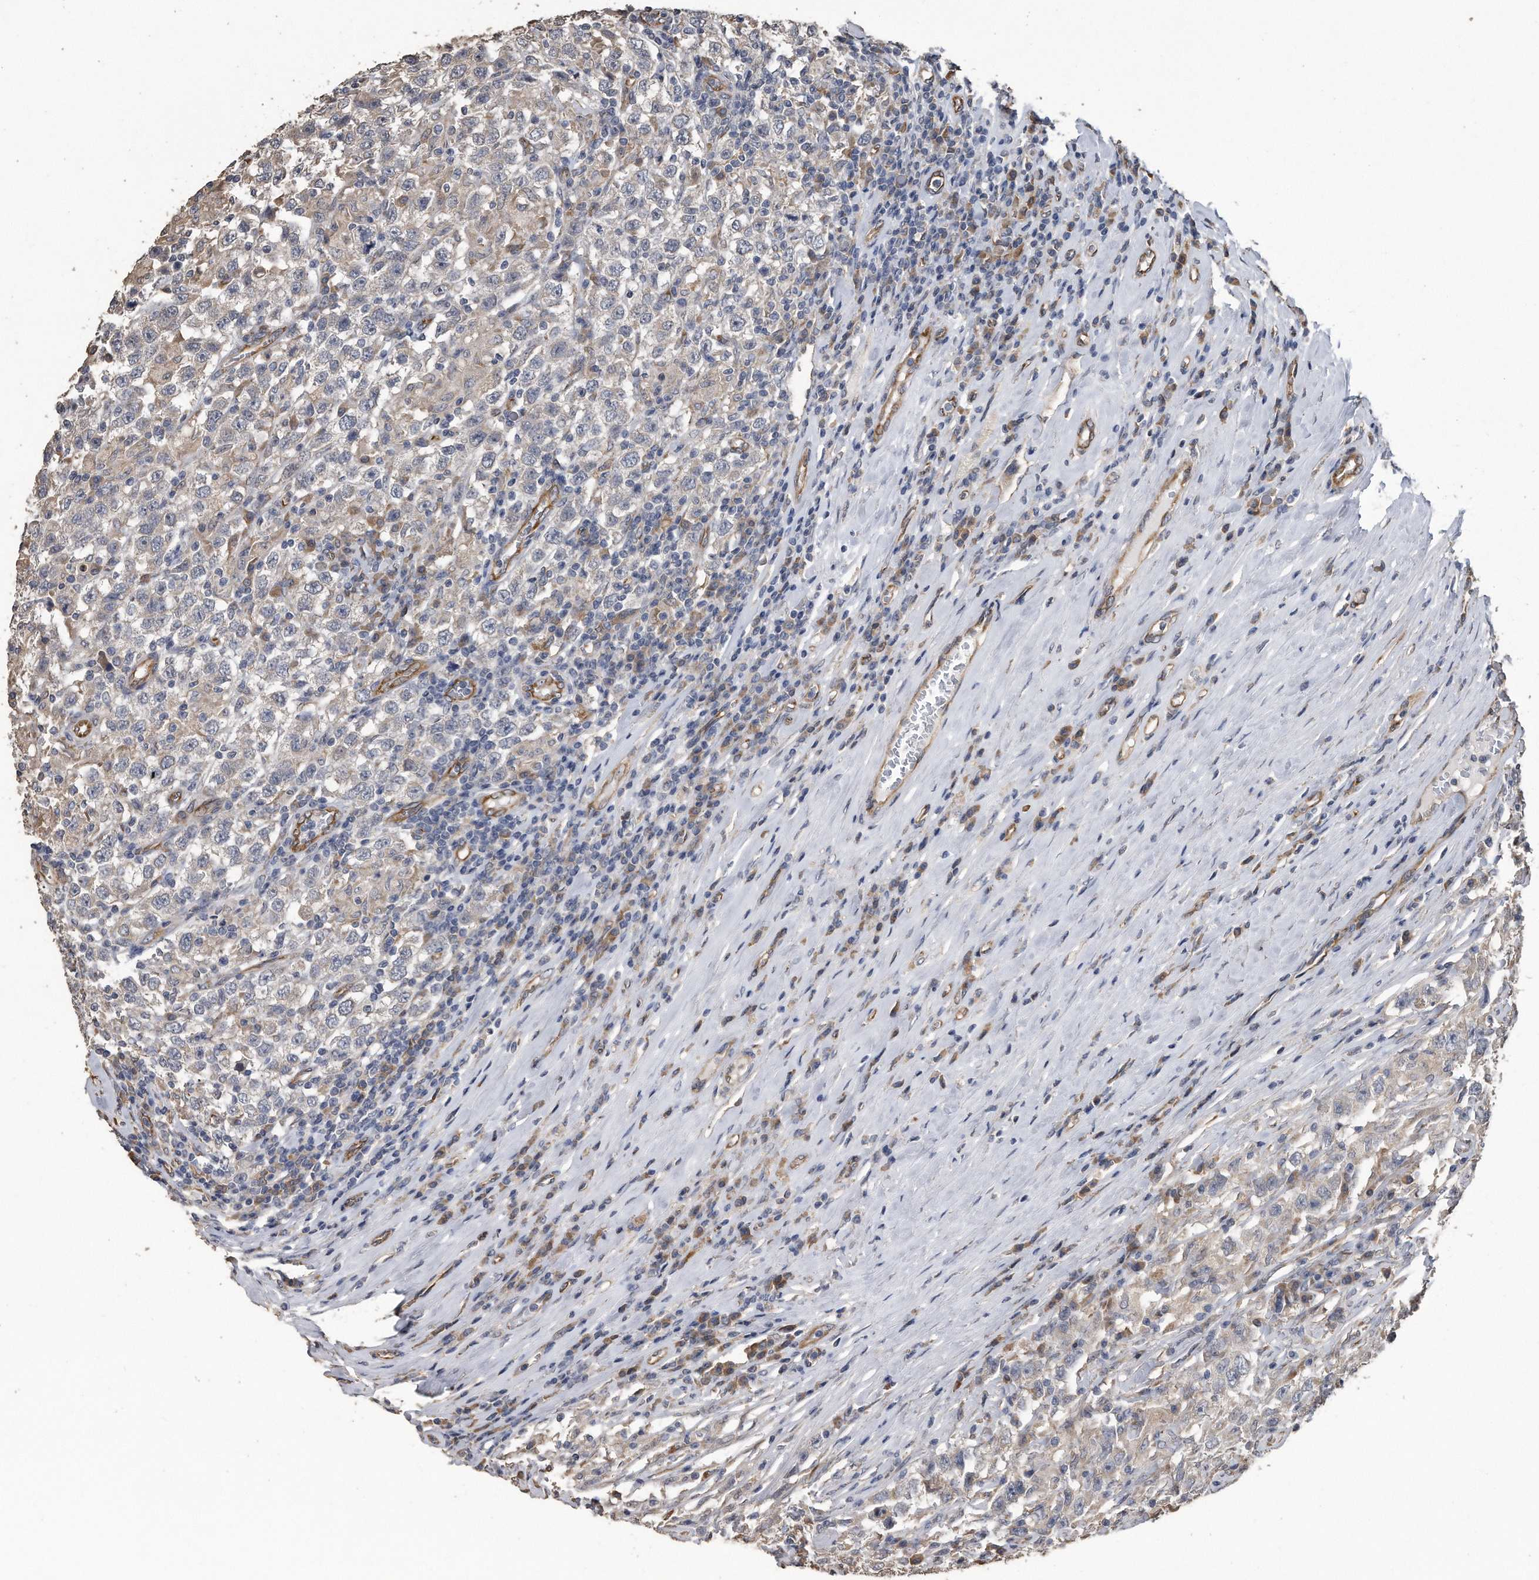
{"staining": {"intensity": "negative", "quantity": "none", "location": "none"}, "tissue": "testis cancer", "cell_type": "Tumor cells", "image_type": "cancer", "snomed": [{"axis": "morphology", "description": "Seminoma, NOS"}, {"axis": "topography", "description": "Testis"}], "caption": "Immunohistochemical staining of testis seminoma displays no significant expression in tumor cells.", "gene": "PCLO", "patient": {"sex": "male", "age": 41}}